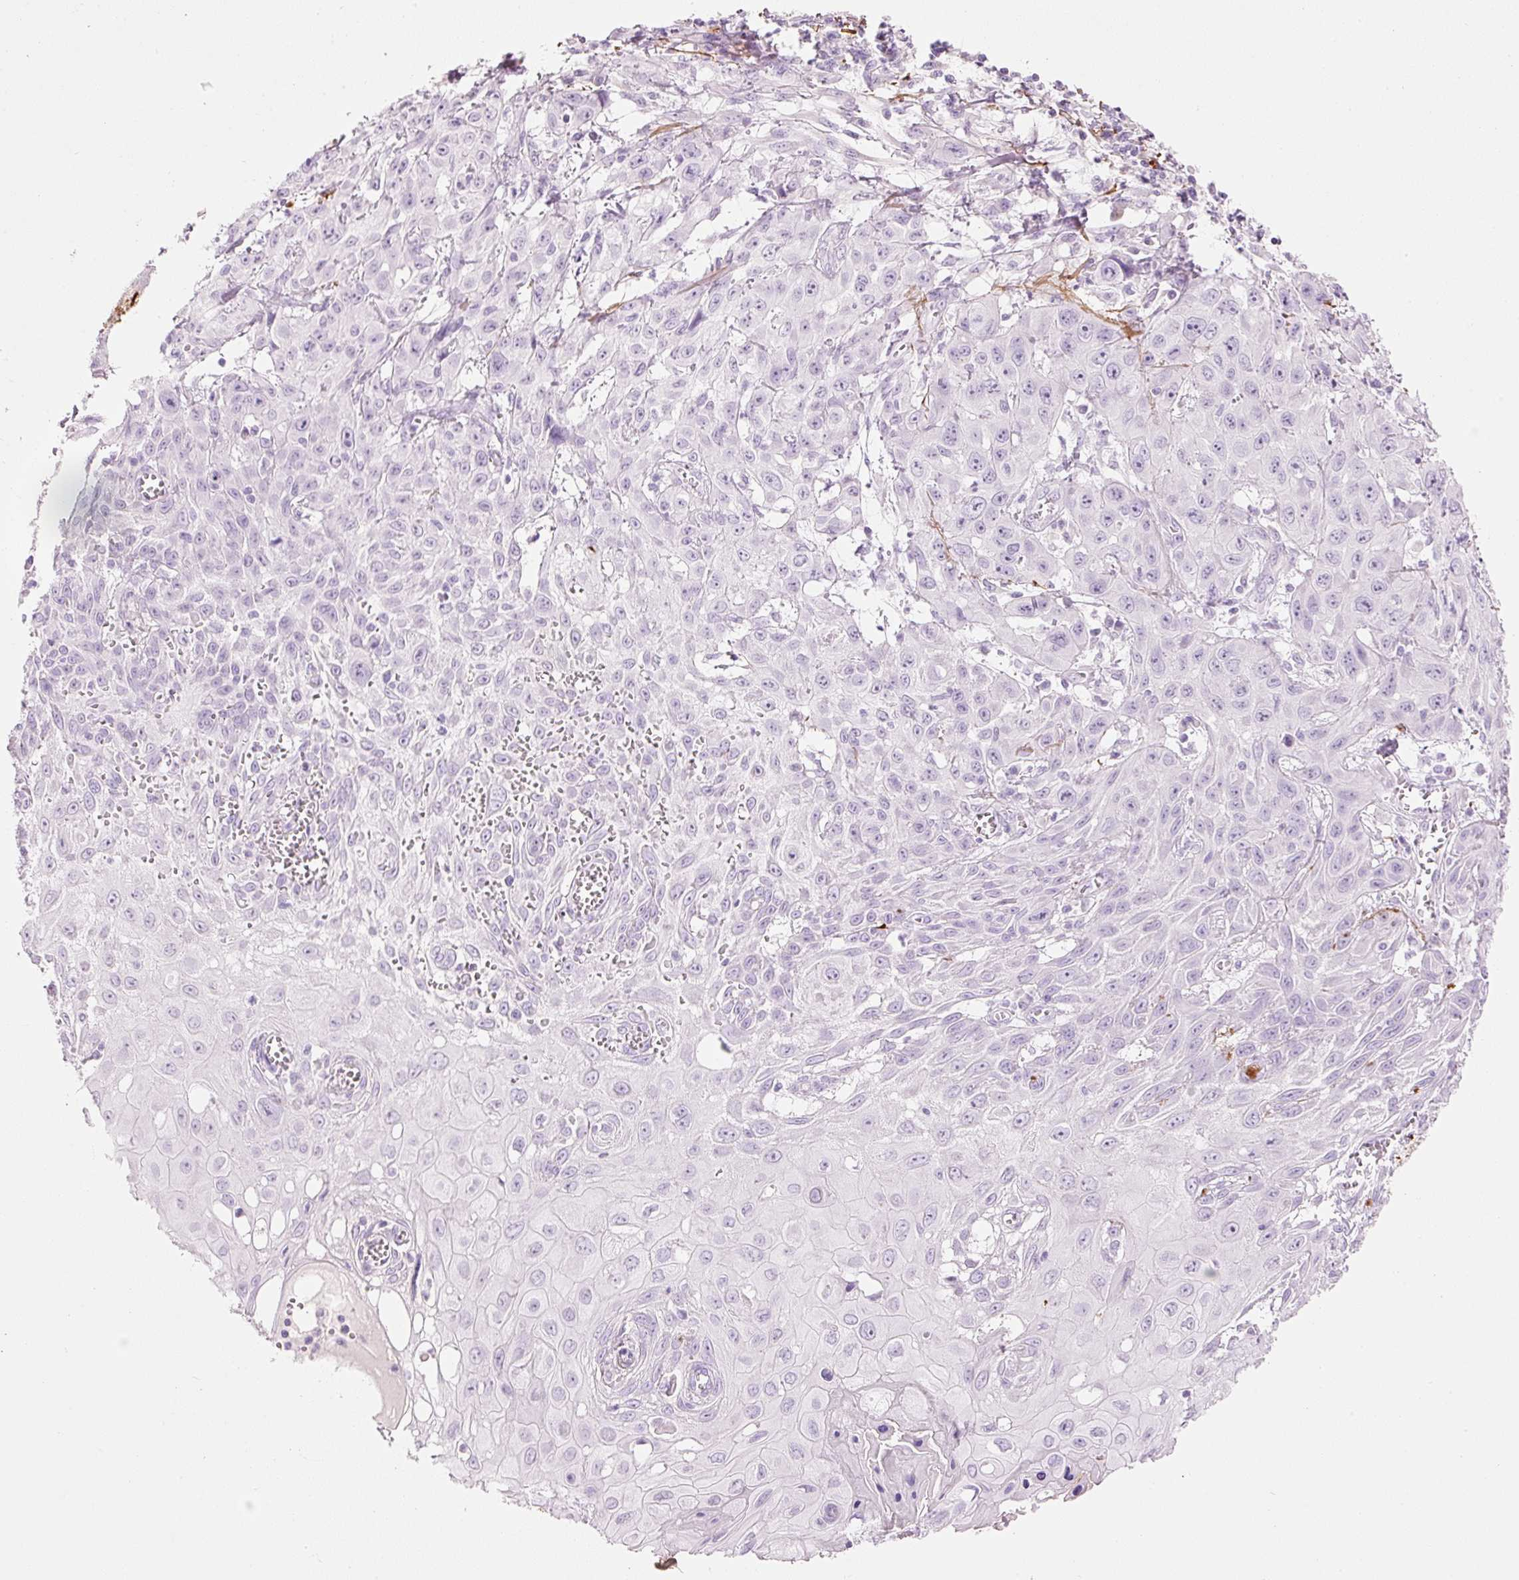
{"staining": {"intensity": "negative", "quantity": "none", "location": "none"}, "tissue": "skin cancer", "cell_type": "Tumor cells", "image_type": "cancer", "snomed": [{"axis": "morphology", "description": "Squamous cell carcinoma, NOS"}, {"axis": "topography", "description": "Skin"}, {"axis": "topography", "description": "Vulva"}], "caption": "Protein analysis of skin squamous cell carcinoma shows no significant positivity in tumor cells.", "gene": "MFAP4", "patient": {"sex": "female", "age": 71}}